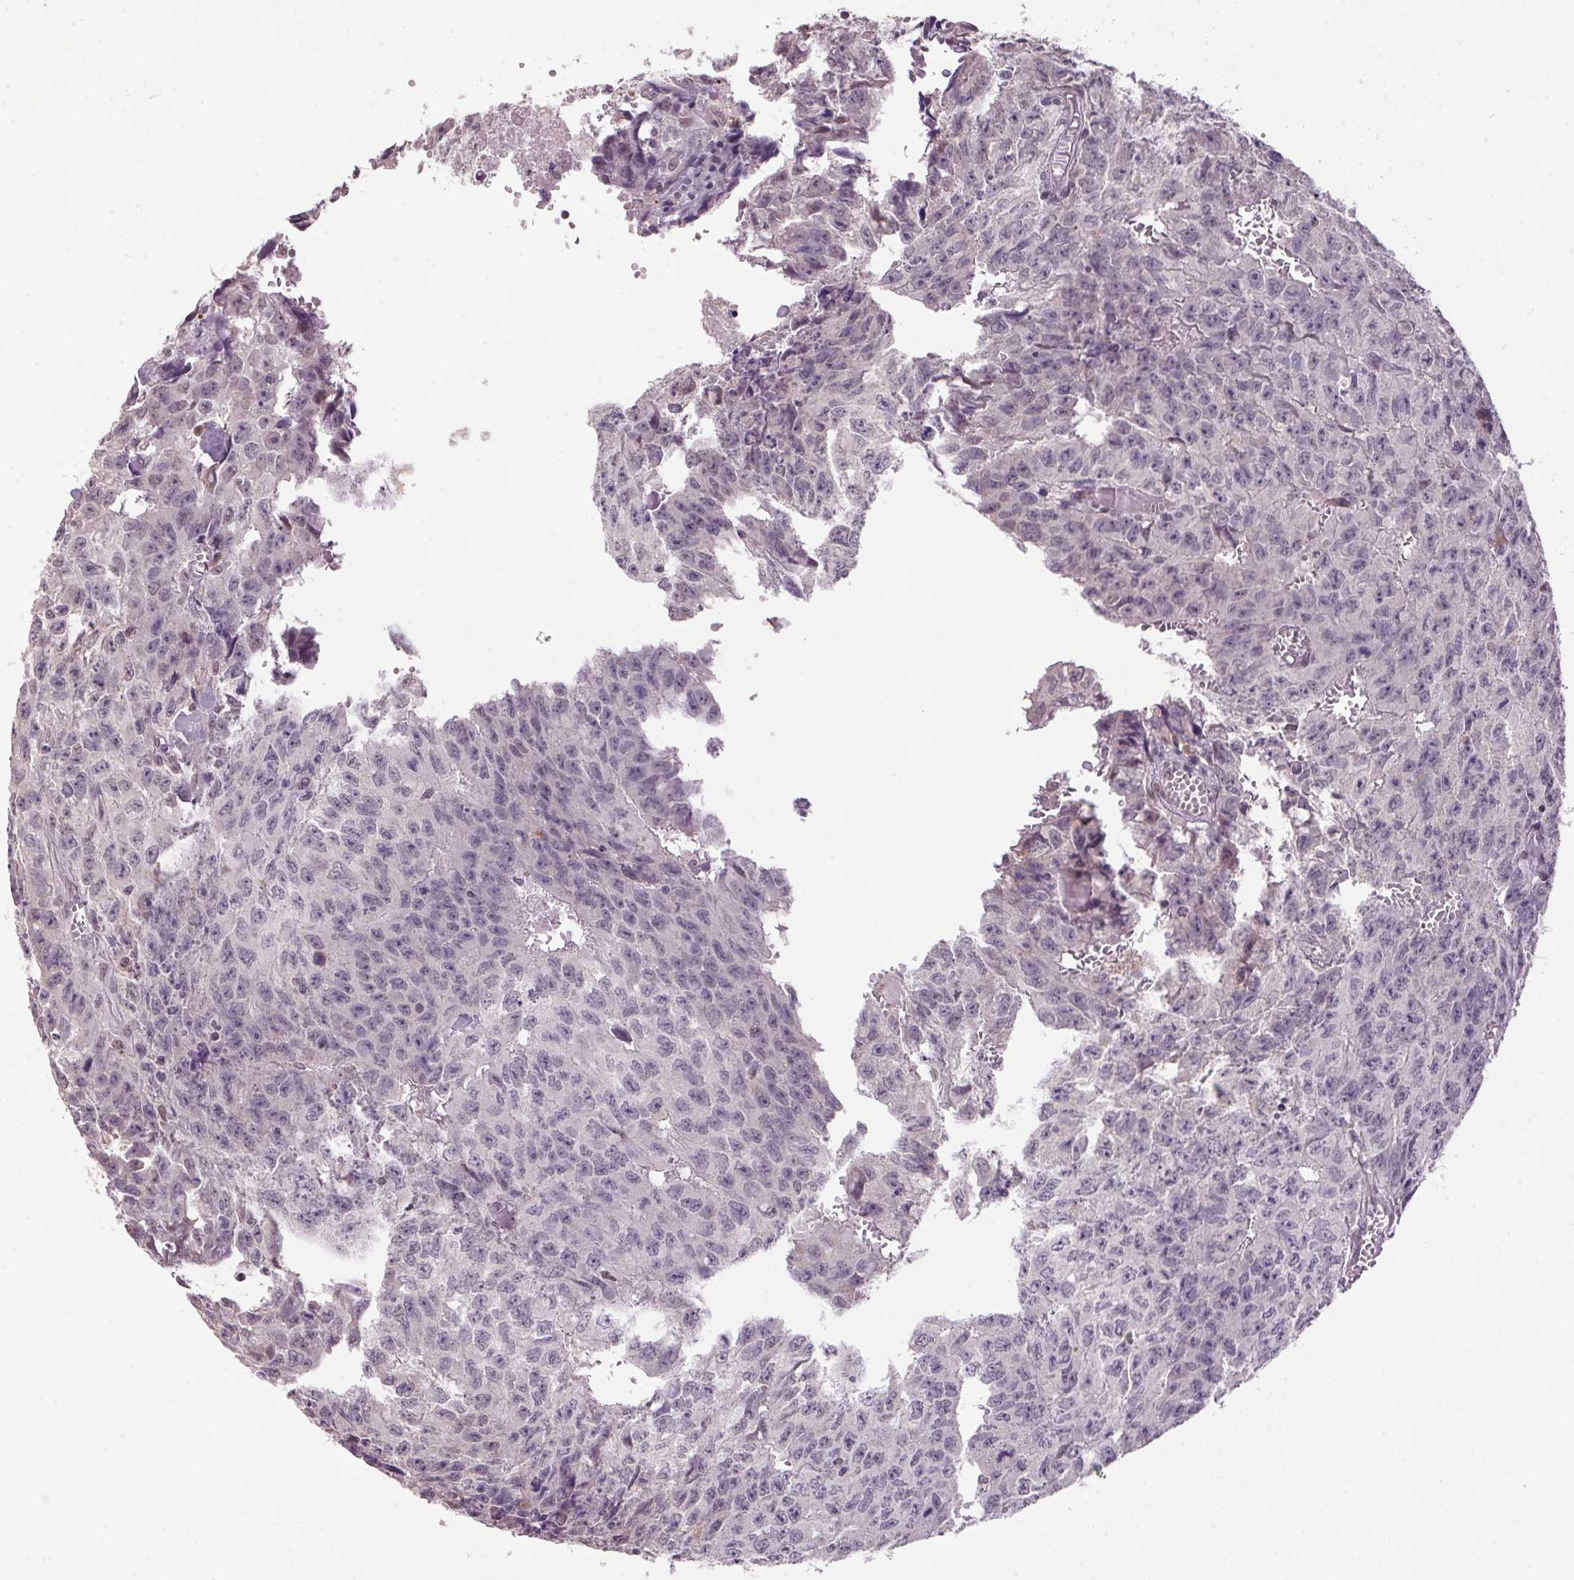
{"staining": {"intensity": "negative", "quantity": "none", "location": "none"}, "tissue": "testis cancer", "cell_type": "Tumor cells", "image_type": "cancer", "snomed": [{"axis": "morphology", "description": "Carcinoma, Embryonal, NOS"}, {"axis": "morphology", "description": "Teratoma, malignant, NOS"}, {"axis": "topography", "description": "Testis"}], "caption": "DAB (3,3'-diaminobenzidine) immunohistochemical staining of human testis cancer displays no significant expression in tumor cells.", "gene": "ZBTB4", "patient": {"sex": "male", "age": 24}}